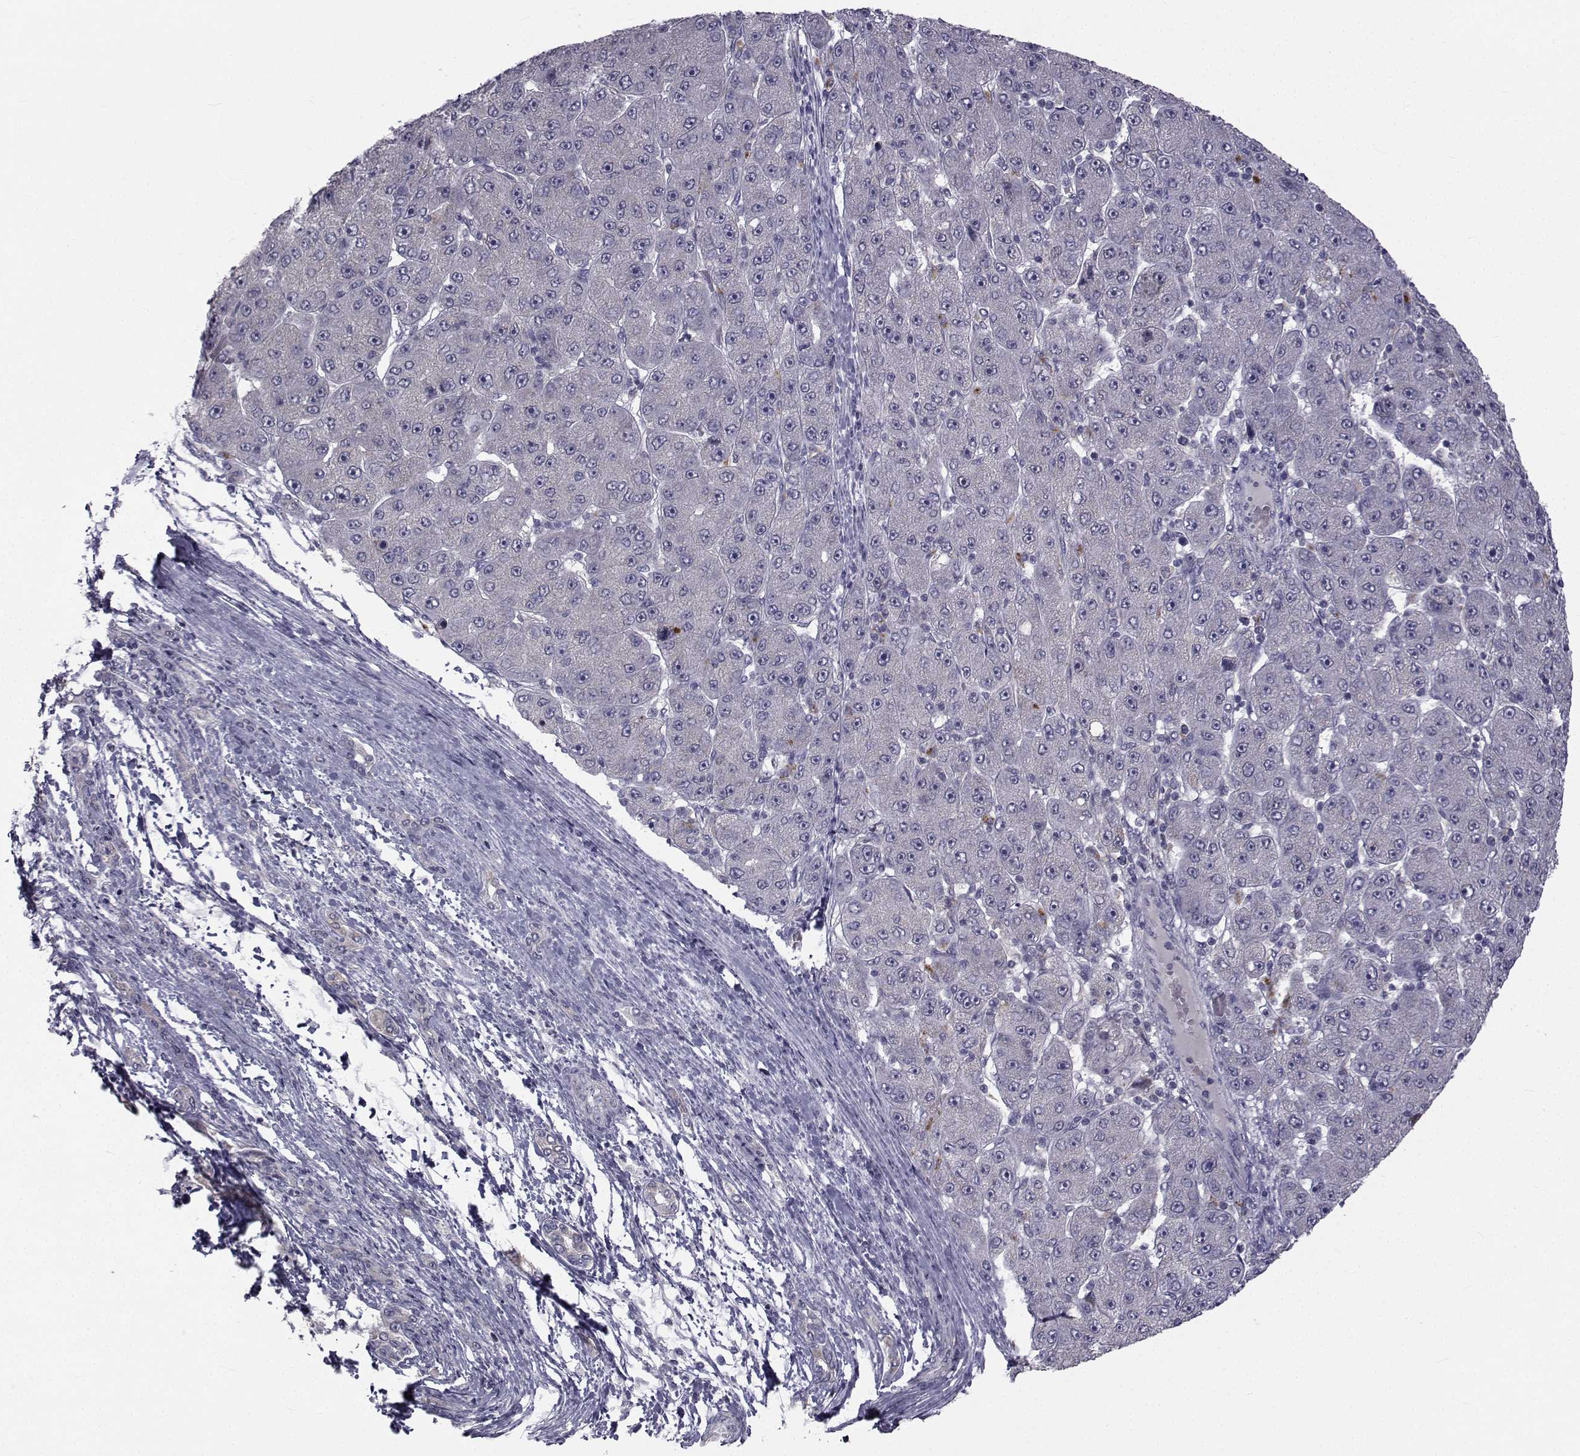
{"staining": {"intensity": "negative", "quantity": "none", "location": "none"}, "tissue": "liver cancer", "cell_type": "Tumor cells", "image_type": "cancer", "snomed": [{"axis": "morphology", "description": "Carcinoma, Hepatocellular, NOS"}, {"axis": "topography", "description": "Liver"}], "caption": "Tumor cells show no significant staining in liver cancer.", "gene": "ANGPT1", "patient": {"sex": "male", "age": 67}}